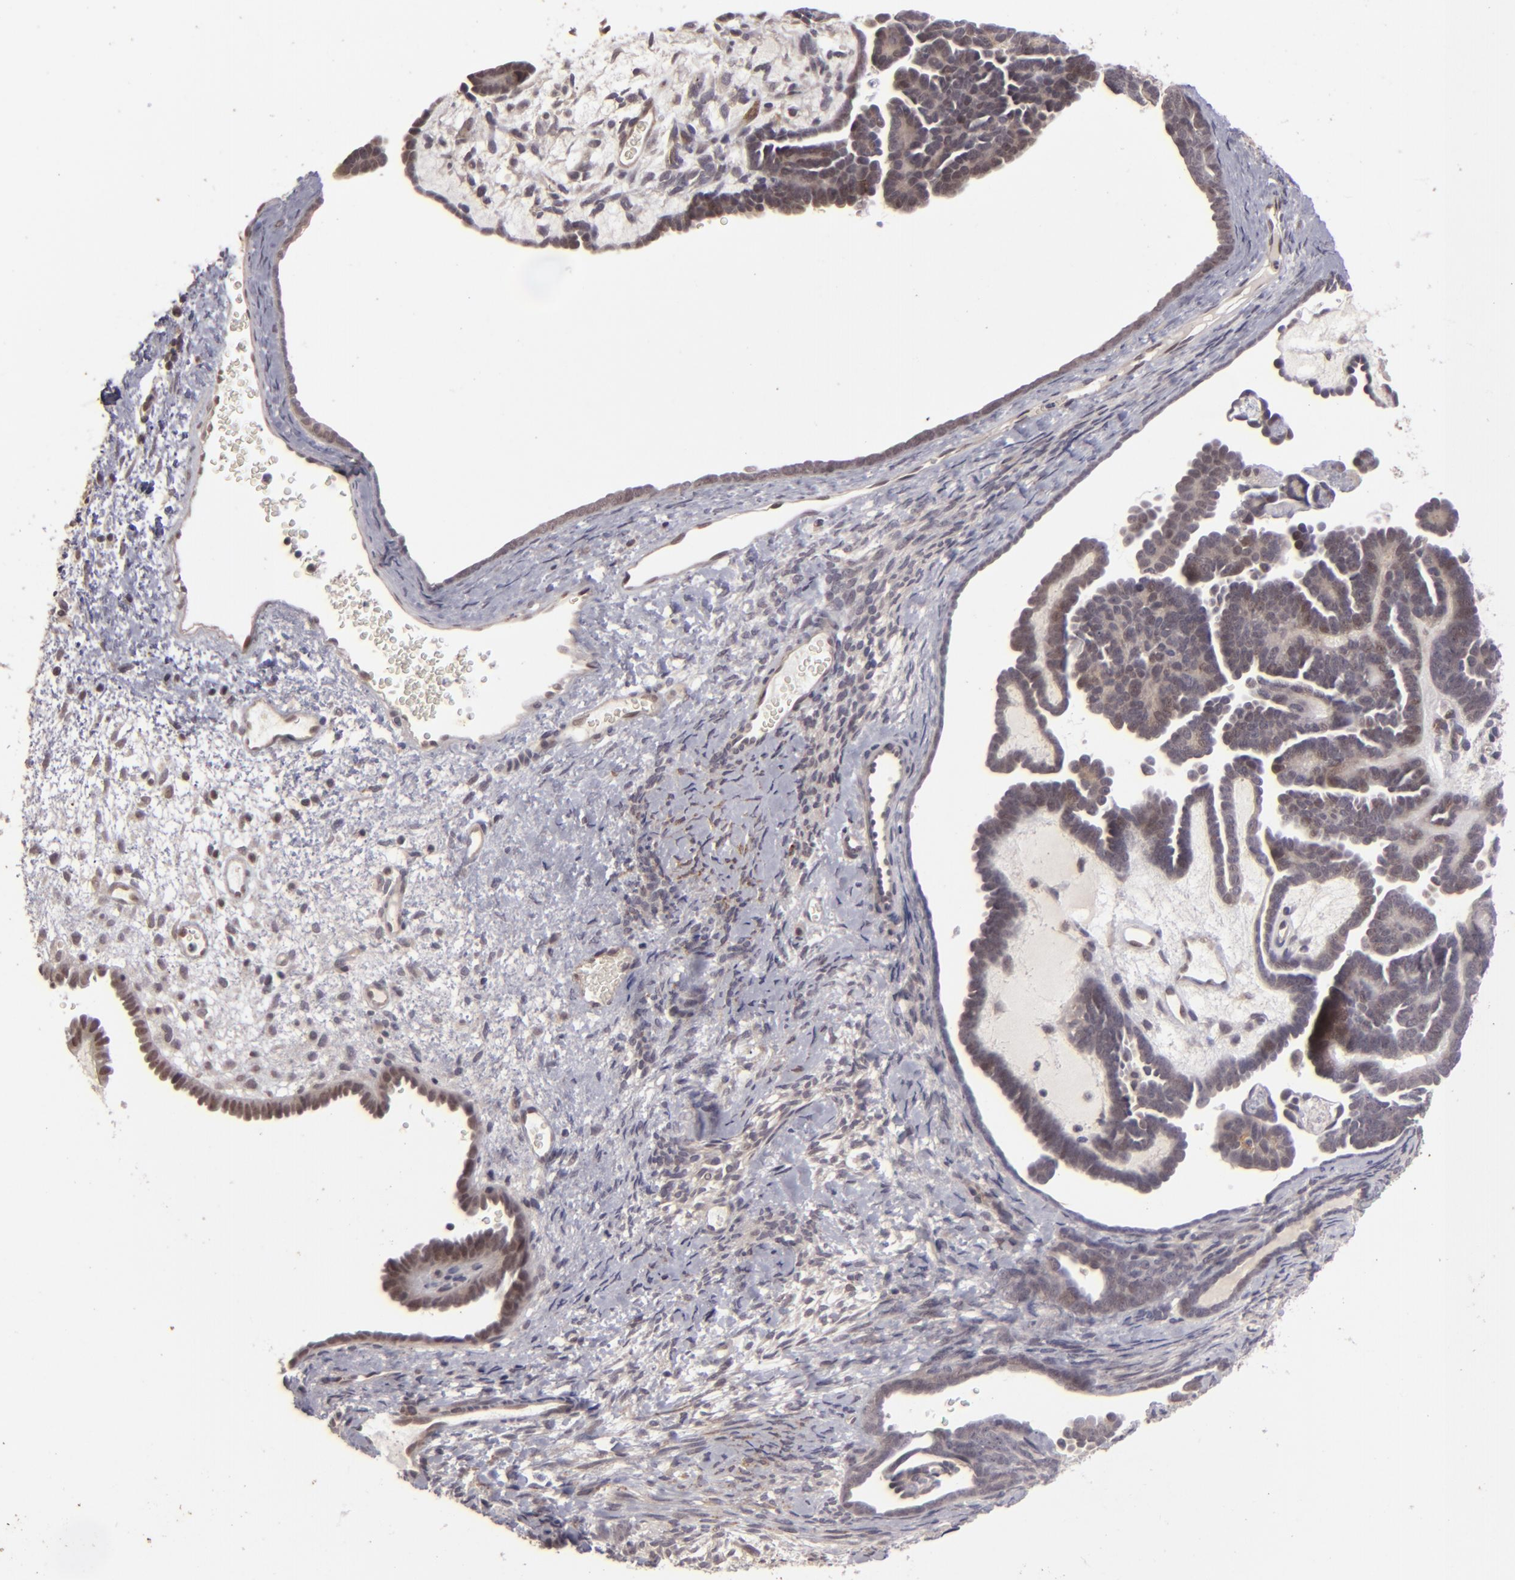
{"staining": {"intensity": "weak", "quantity": "<25%", "location": "cytoplasmic/membranous"}, "tissue": "endometrial cancer", "cell_type": "Tumor cells", "image_type": "cancer", "snomed": [{"axis": "morphology", "description": "Neoplasm, malignant, NOS"}, {"axis": "topography", "description": "Endometrium"}], "caption": "Photomicrograph shows no significant protein staining in tumor cells of malignant neoplasm (endometrial).", "gene": "DFFA", "patient": {"sex": "female", "age": 74}}